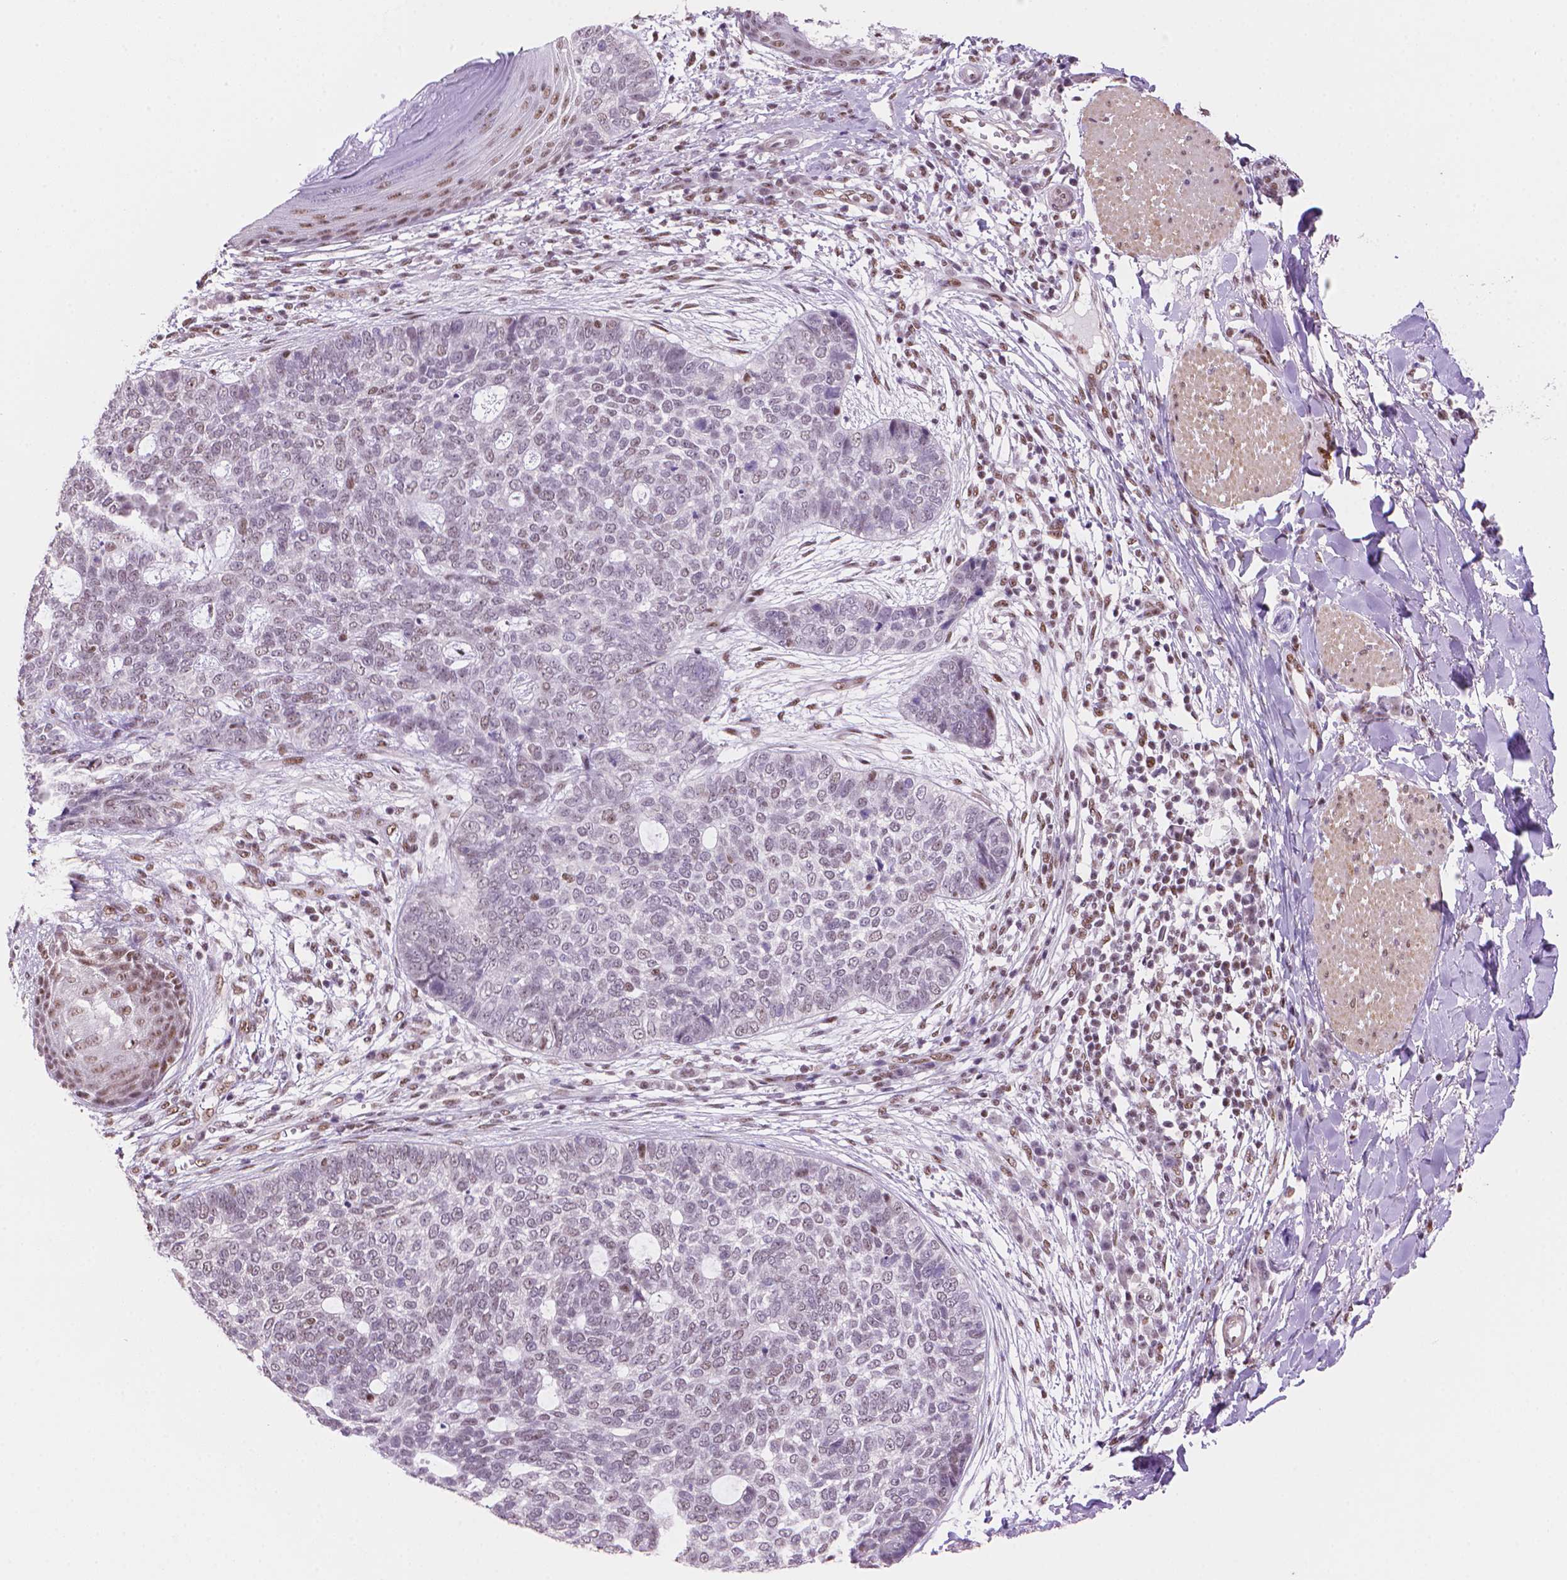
{"staining": {"intensity": "weak", "quantity": "<25%", "location": "nuclear"}, "tissue": "skin cancer", "cell_type": "Tumor cells", "image_type": "cancer", "snomed": [{"axis": "morphology", "description": "Basal cell carcinoma"}, {"axis": "topography", "description": "Skin"}], "caption": "The immunohistochemistry photomicrograph has no significant expression in tumor cells of skin cancer tissue.", "gene": "UBN1", "patient": {"sex": "female", "age": 69}}